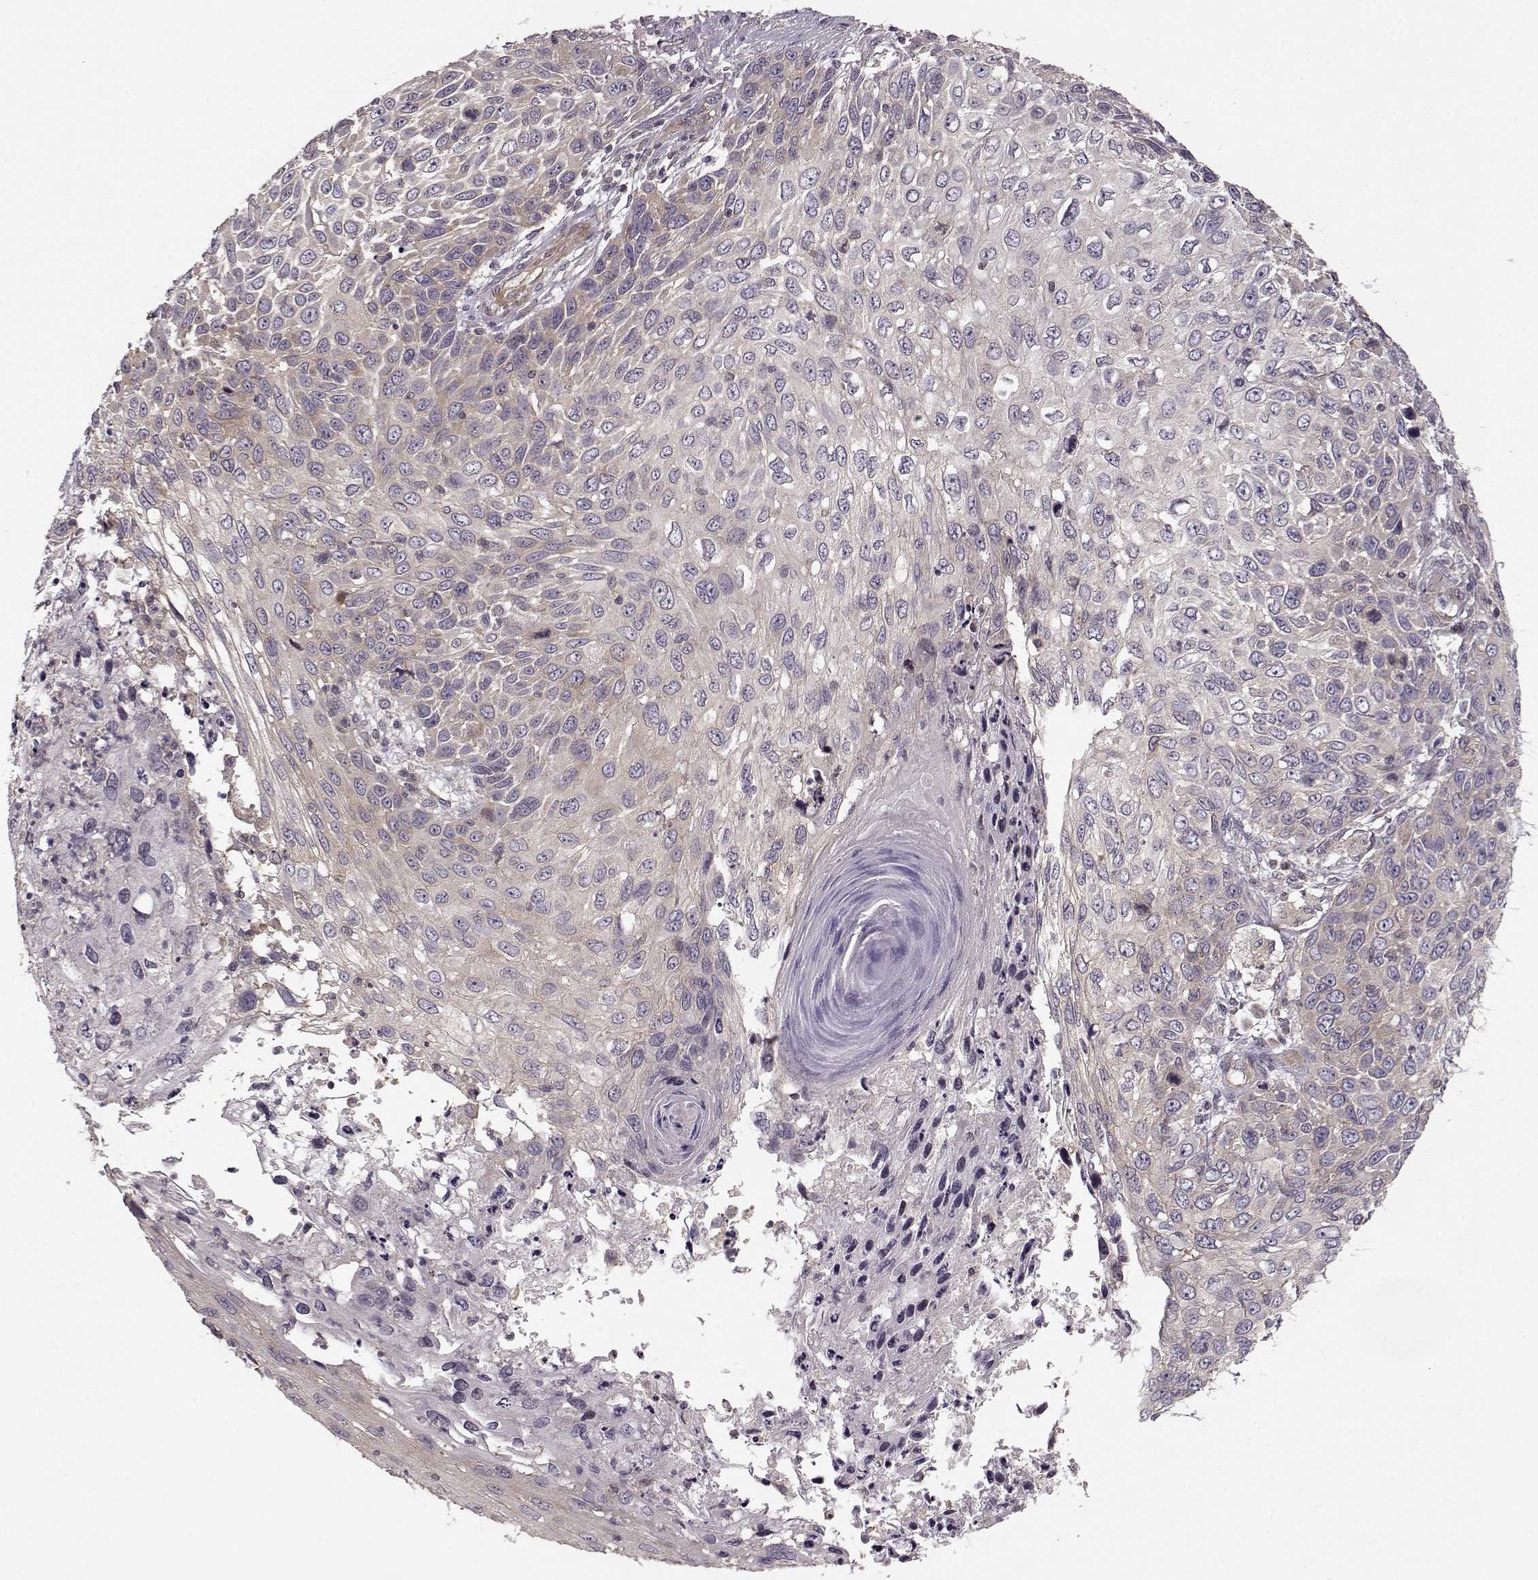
{"staining": {"intensity": "weak", "quantity": "<25%", "location": "cytoplasmic/membranous"}, "tissue": "skin cancer", "cell_type": "Tumor cells", "image_type": "cancer", "snomed": [{"axis": "morphology", "description": "Squamous cell carcinoma, NOS"}, {"axis": "topography", "description": "Skin"}], "caption": "Image shows no protein positivity in tumor cells of skin cancer tissue.", "gene": "SLAIN2", "patient": {"sex": "male", "age": 92}}